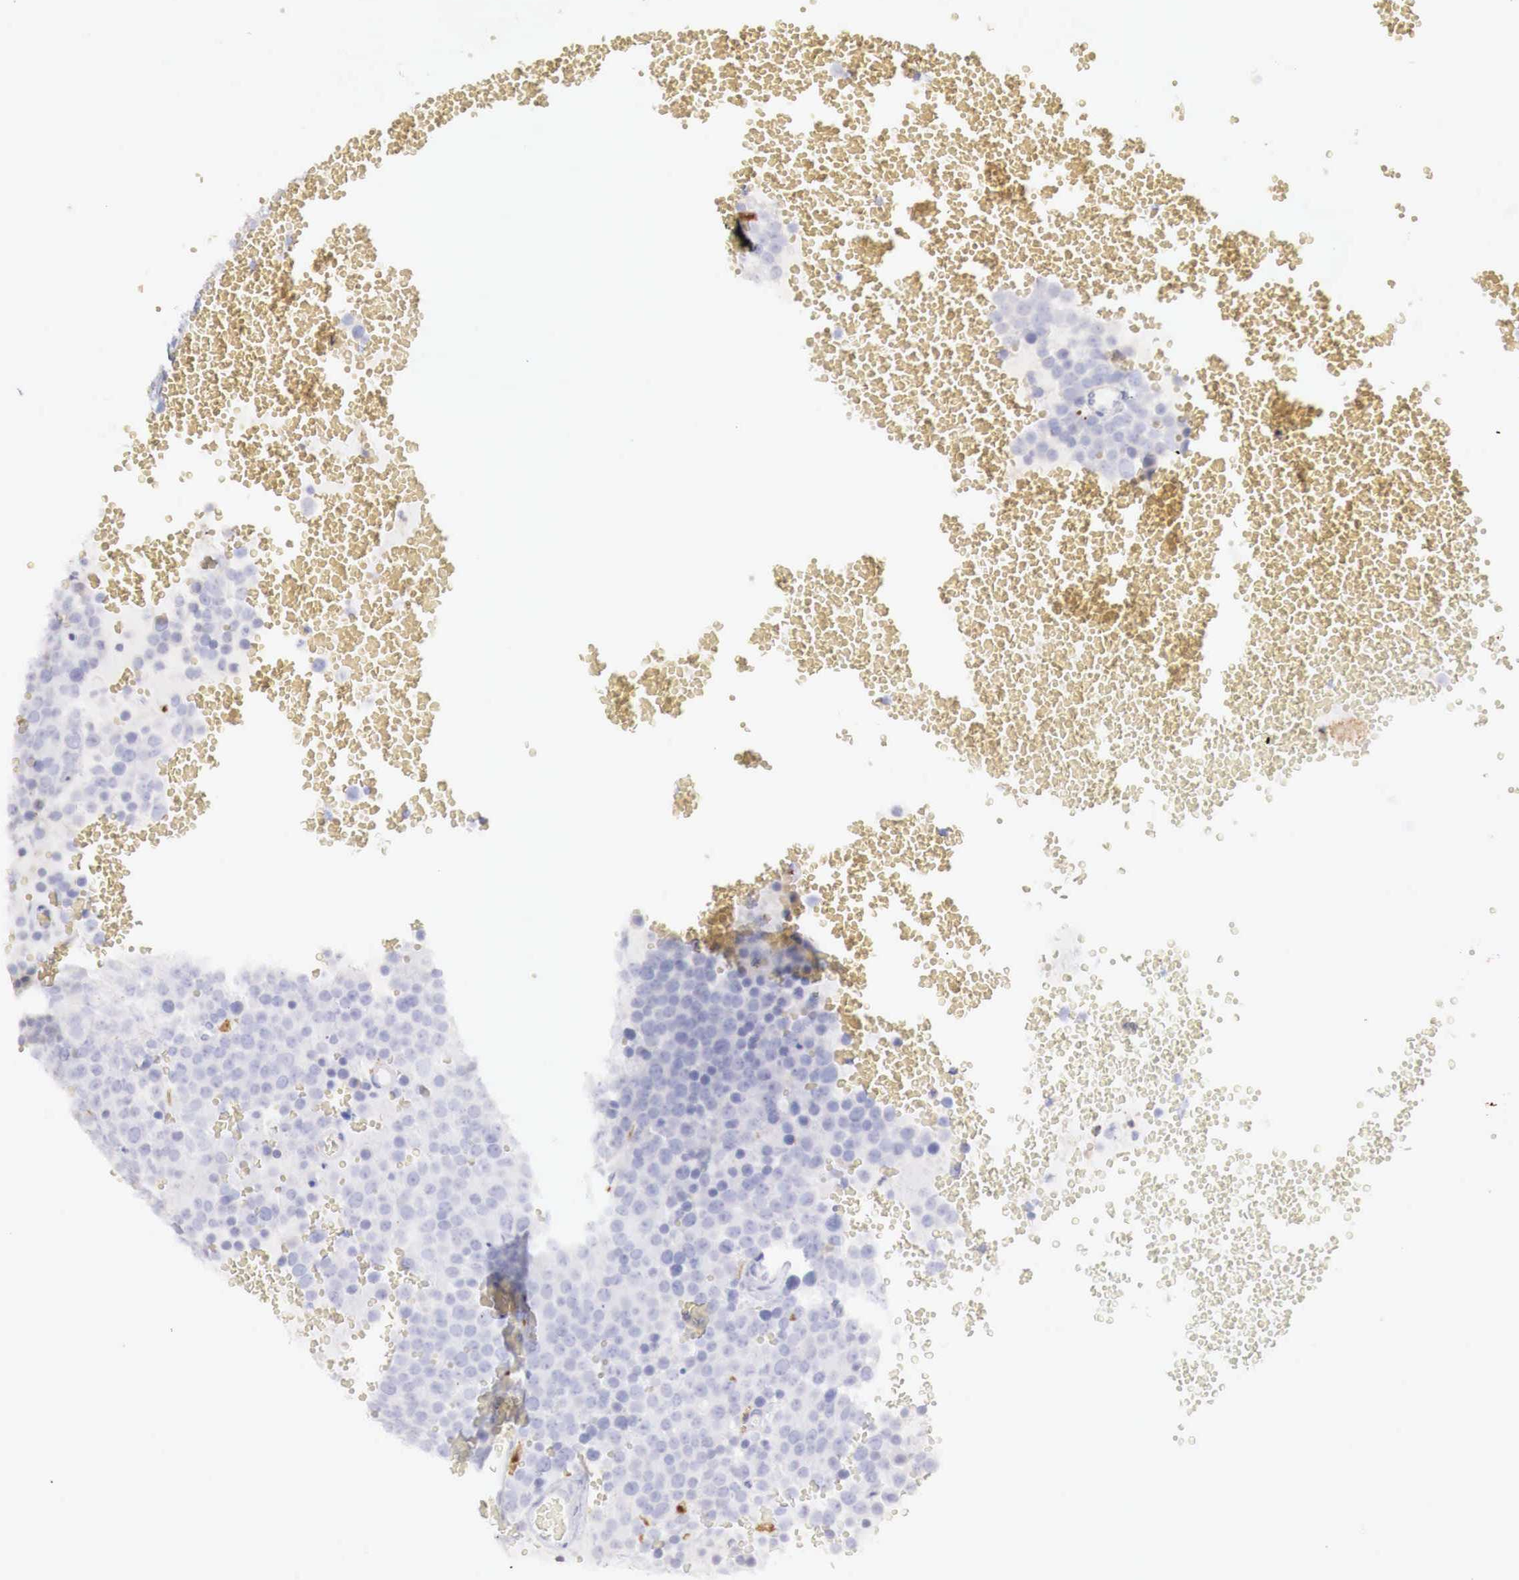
{"staining": {"intensity": "negative", "quantity": "none", "location": "none"}, "tissue": "testis cancer", "cell_type": "Tumor cells", "image_type": "cancer", "snomed": [{"axis": "morphology", "description": "Seminoma, NOS"}, {"axis": "topography", "description": "Testis"}], "caption": "Micrograph shows no significant protein positivity in tumor cells of testis cancer.", "gene": "RENBP", "patient": {"sex": "male", "age": 71}}